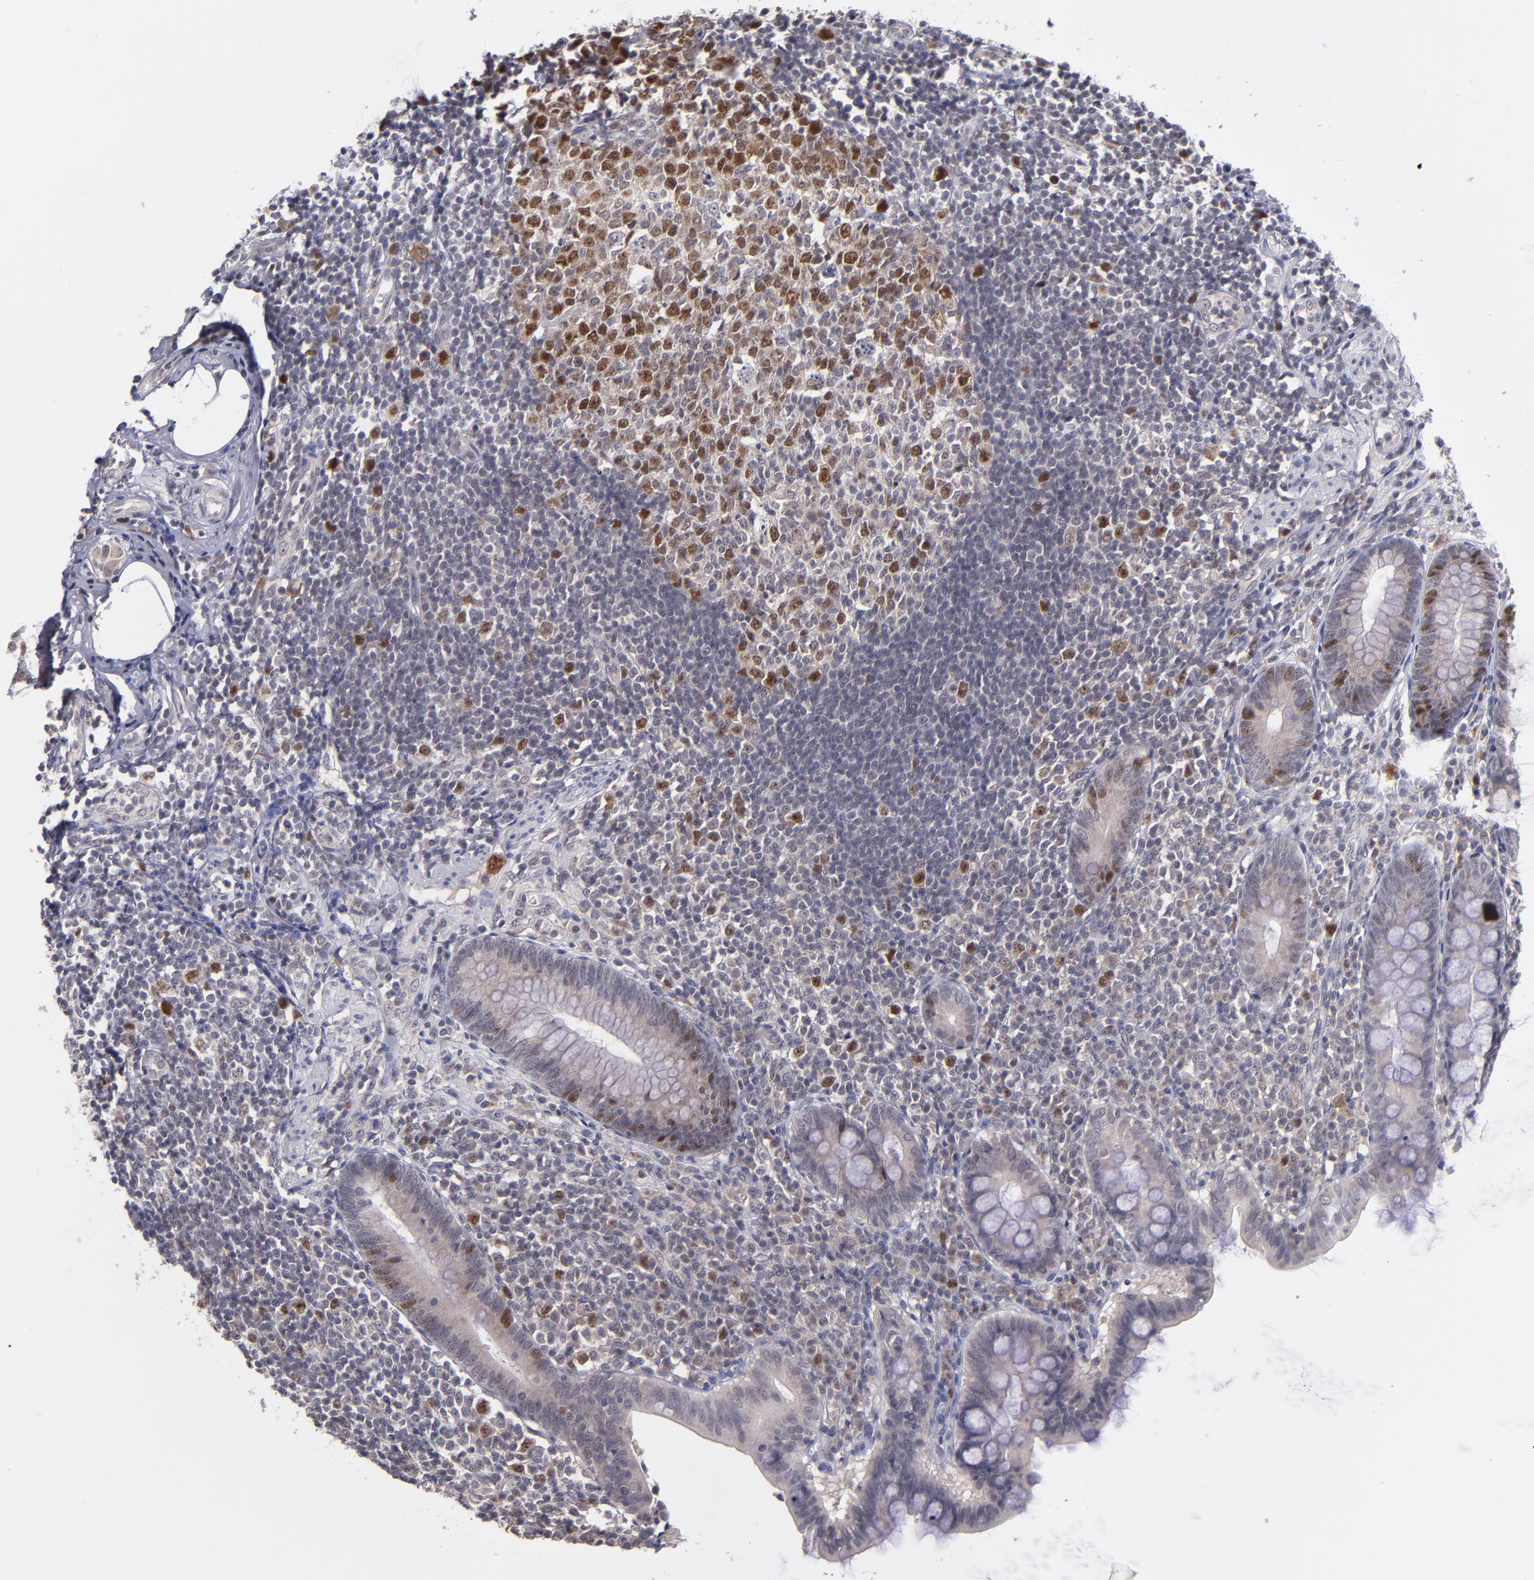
{"staining": {"intensity": "moderate", "quantity": "<25%", "location": "nuclear"}, "tissue": "appendix", "cell_type": "Glandular cells", "image_type": "normal", "snomed": [{"axis": "morphology", "description": "Normal tissue, NOS"}, {"axis": "topography", "description": "Appendix"}], "caption": "Immunohistochemical staining of normal human appendix demonstrates low levels of moderate nuclear expression in approximately <25% of glandular cells.", "gene": "CDC7", "patient": {"sex": "female", "age": 66}}